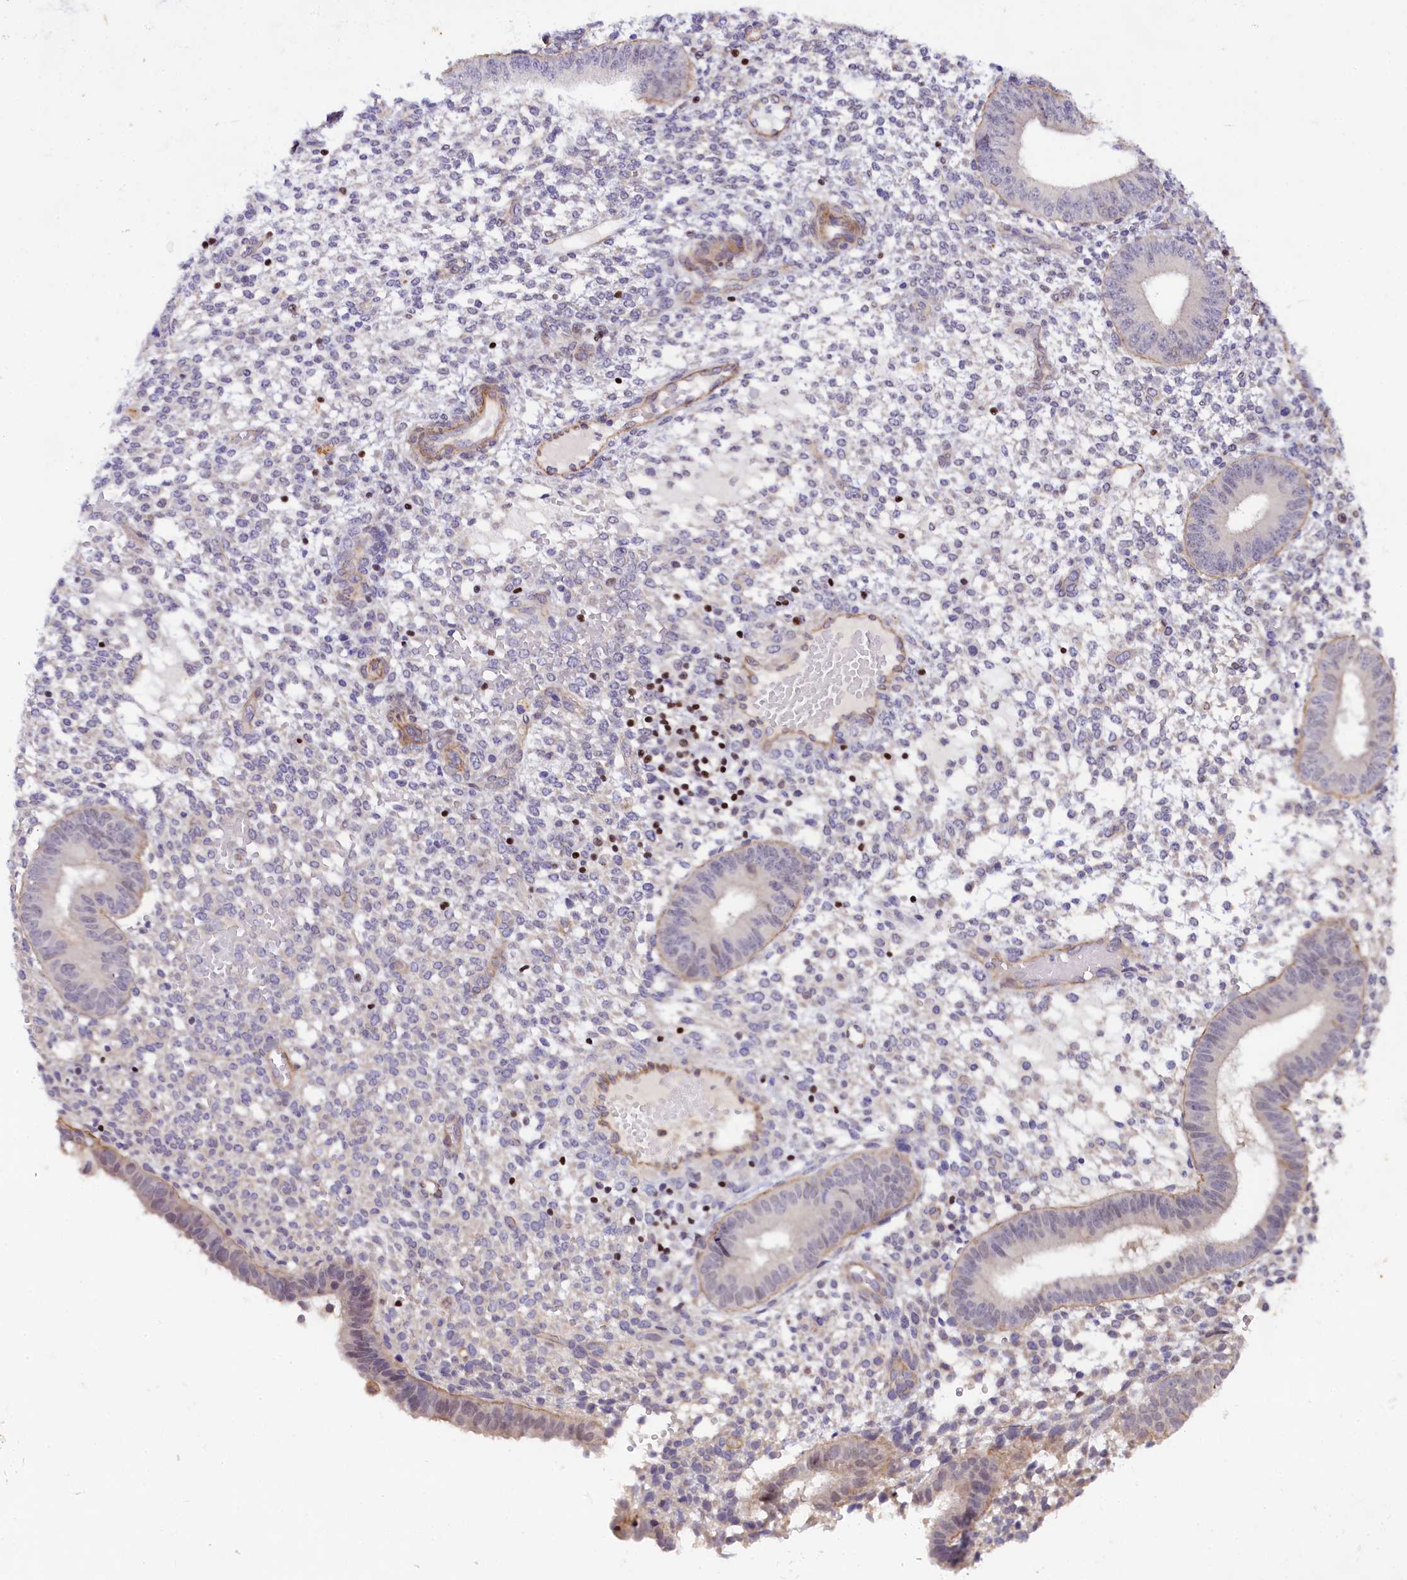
{"staining": {"intensity": "negative", "quantity": "none", "location": "none"}, "tissue": "endometrium", "cell_type": "Cells in endometrial stroma", "image_type": "normal", "snomed": [{"axis": "morphology", "description": "Normal tissue, NOS"}, {"axis": "topography", "description": "Endometrium"}], "caption": "Immunohistochemistry (IHC) of normal endometrium exhibits no positivity in cells in endometrial stroma.", "gene": "SP4", "patient": {"sex": "female", "age": 49}}